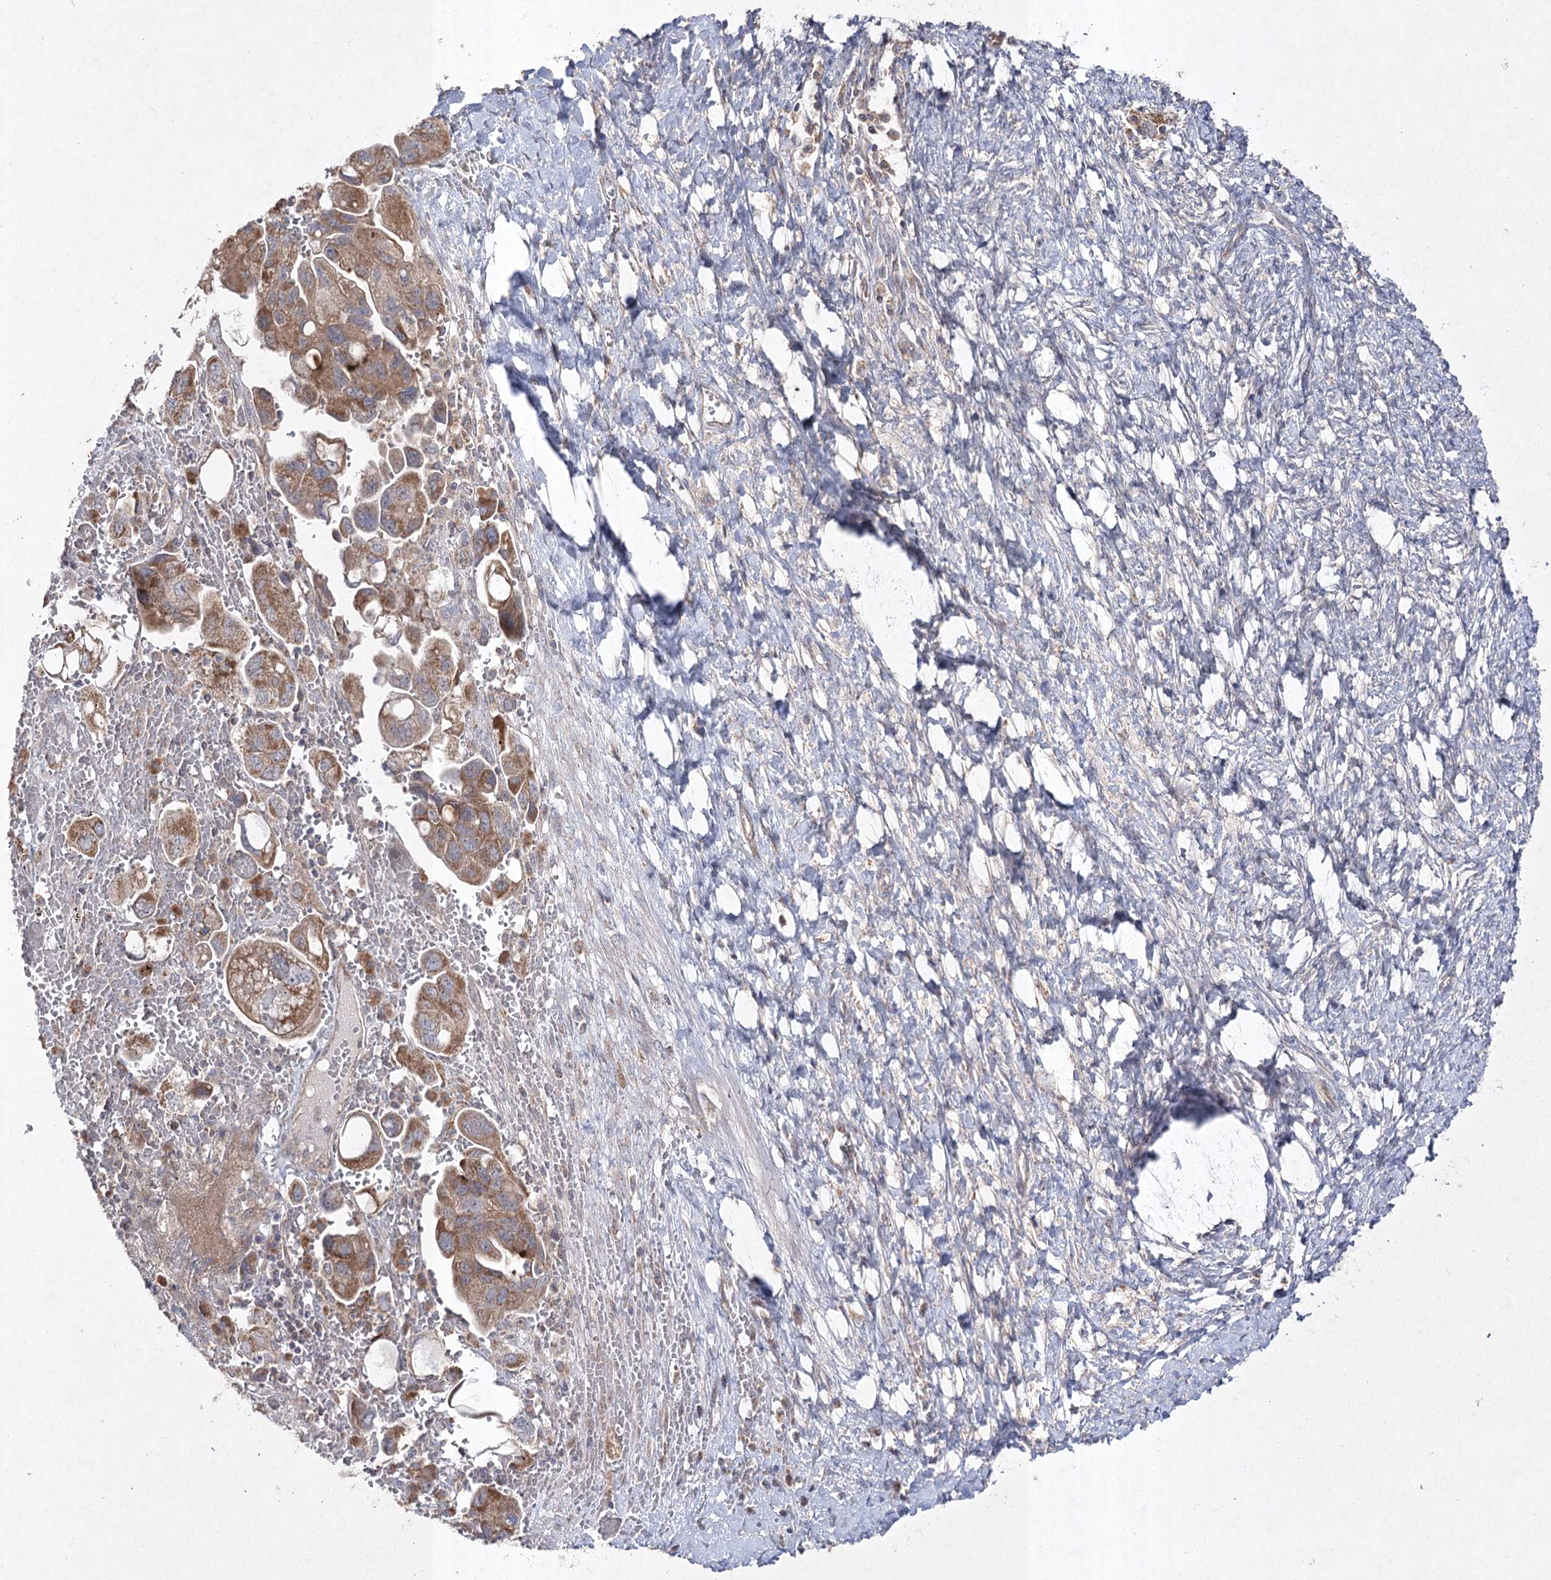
{"staining": {"intensity": "moderate", "quantity": ">75%", "location": "cytoplasmic/membranous"}, "tissue": "ovarian cancer", "cell_type": "Tumor cells", "image_type": "cancer", "snomed": [{"axis": "morphology", "description": "Carcinoma, NOS"}, {"axis": "morphology", "description": "Cystadenocarcinoma, serous, NOS"}, {"axis": "topography", "description": "Ovary"}], "caption": "A brown stain shows moderate cytoplasmic/membranous staining of a protein in ovarian cancer tumor cells.", "gene": "FANCL", "patient": {"sex": "female", "age": 69}}